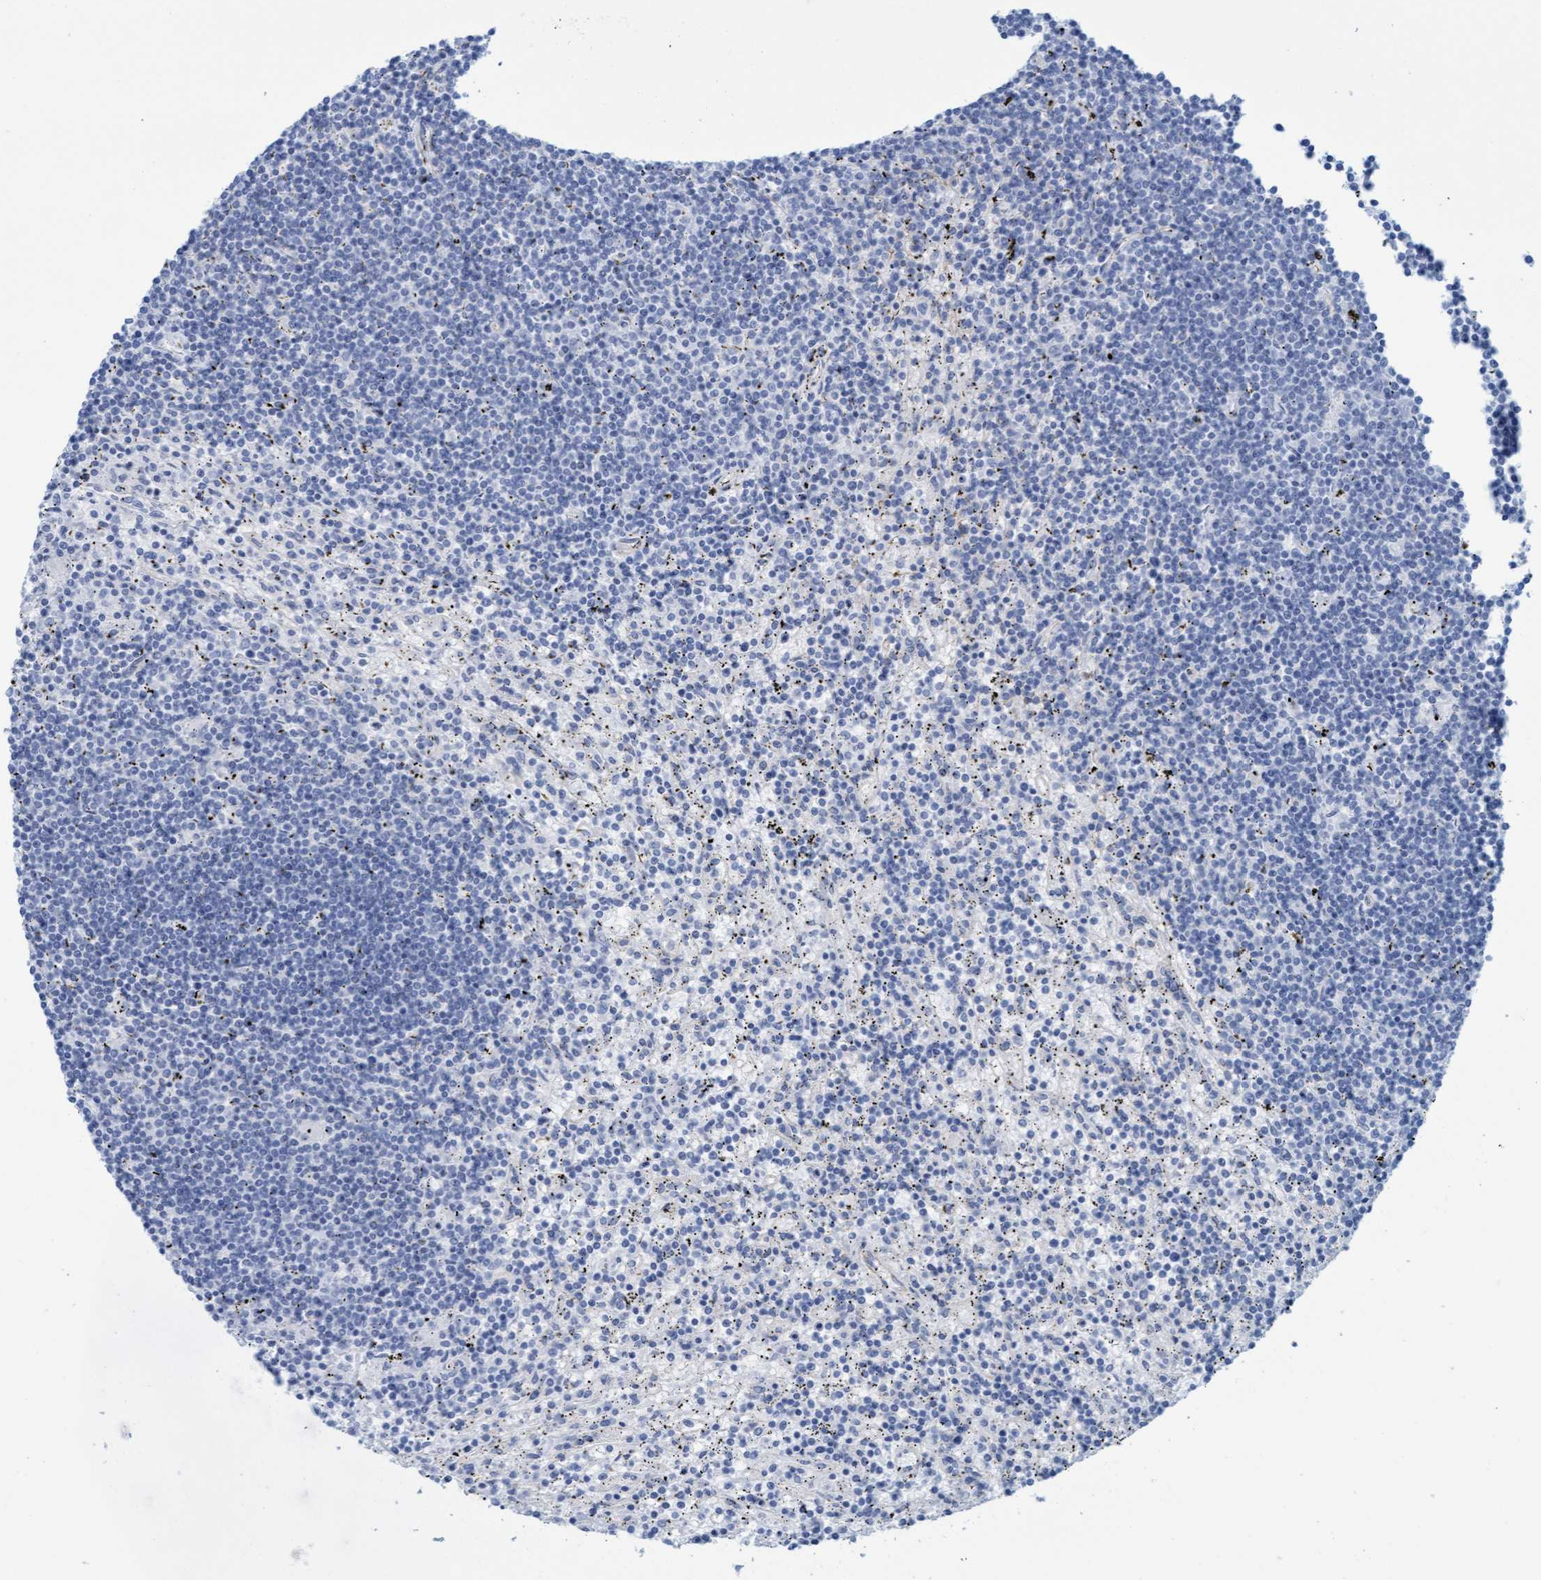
{"staining": {"intensity": "negative", "quantity": "none", "location": "none"}, "tissue": "lymphoma", "cell_type": "Tumor cells", "image_type": "cancer", "snomed": [{"axis": "morphology", "description": "Malignant lymphoma, non-Hodgkin's type, Low grade"}, {"axis": "topography", "description": "Spleen"}], "caption": "Human malignant lymphoma, non-Hodgkin's type (low-grade) stained for a protein using immunohistochemistry (IHC) reveals no staining in tumor cells.", "gene": "MTFR1", "patient": {"sex": "male", "age": 76}}